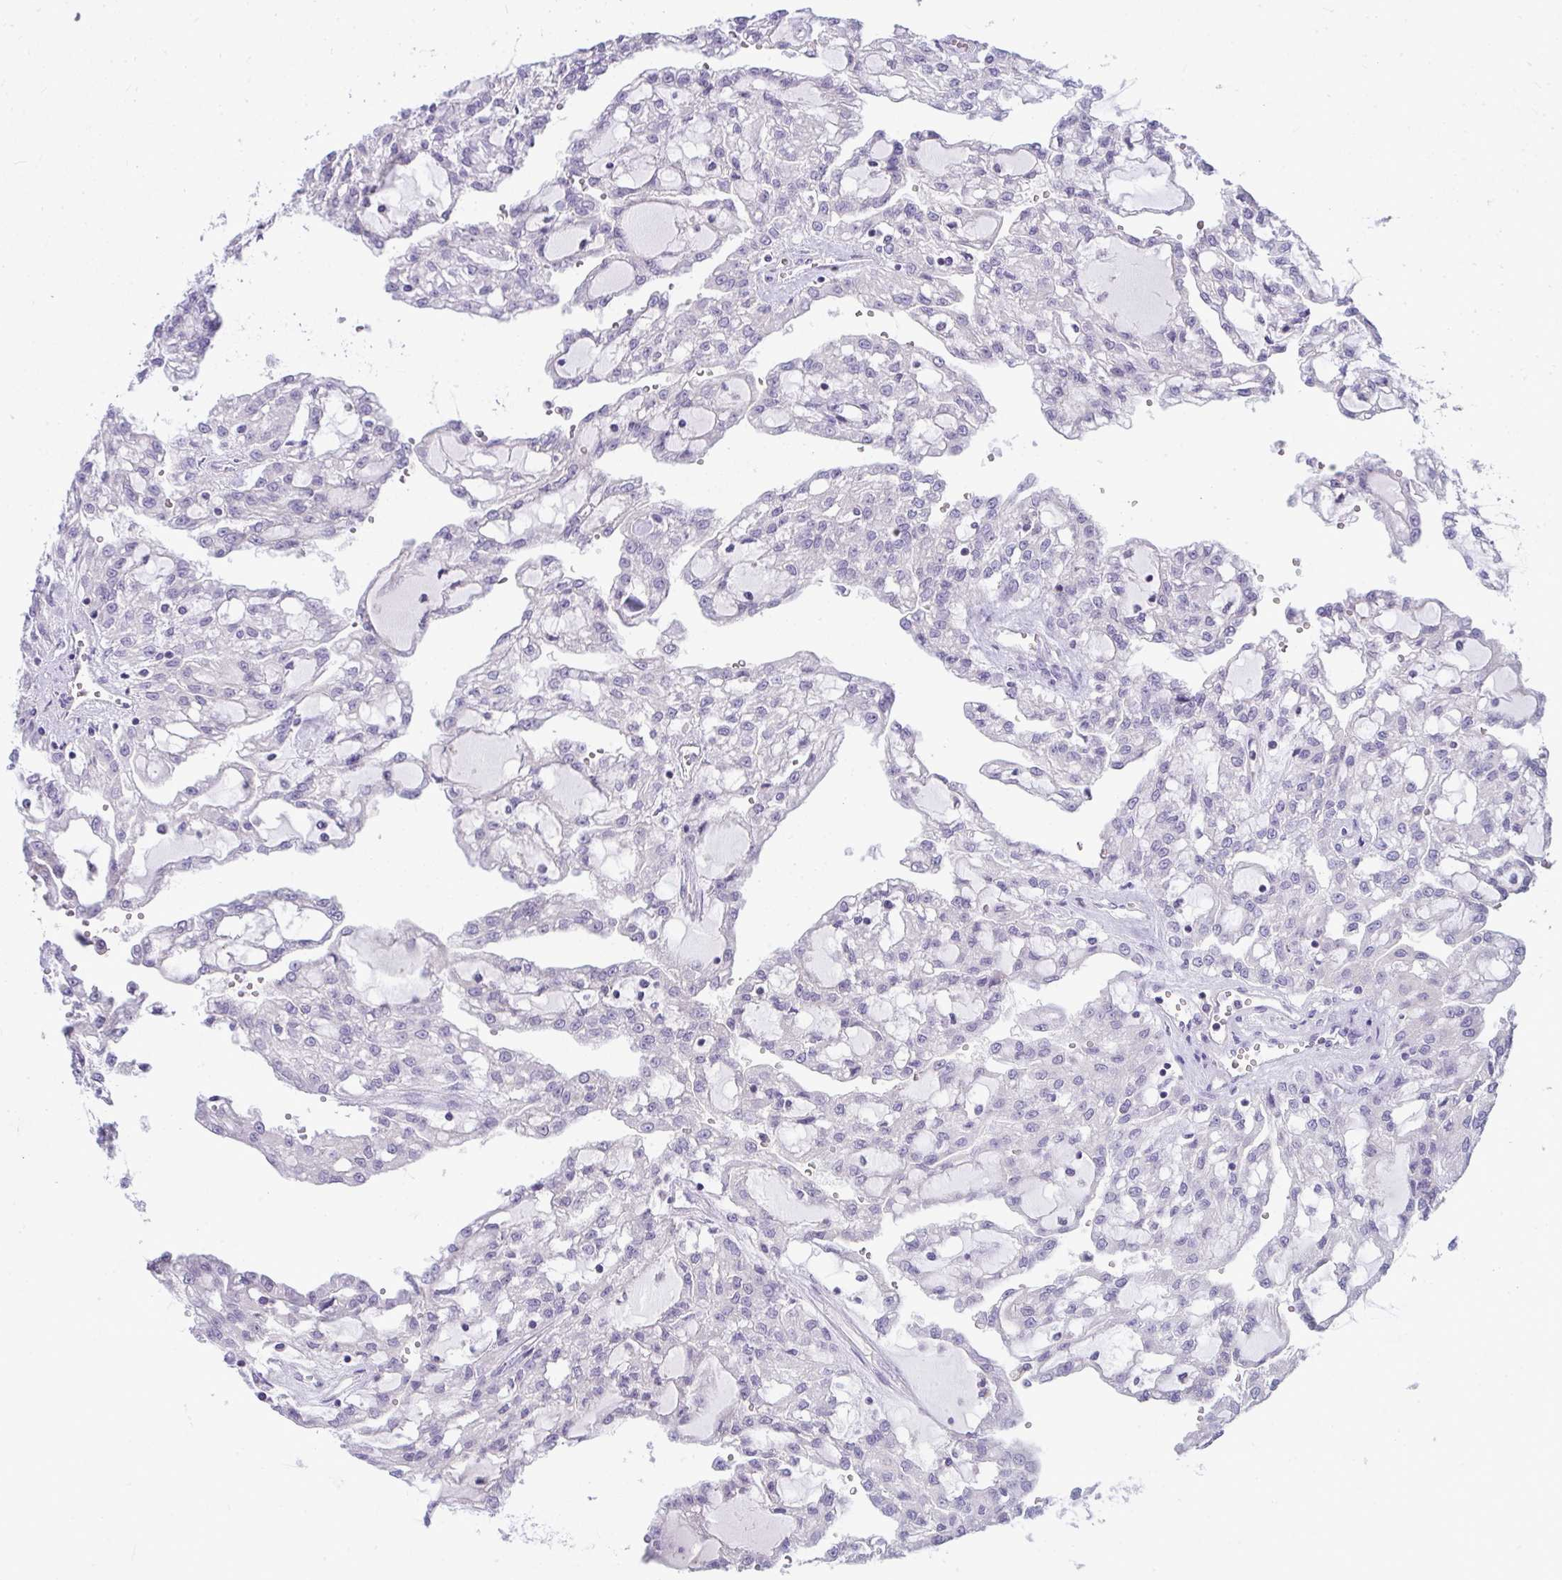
{"staining": {"intensity": "negative", "quantity": "none", "location": "none"}, "tissue": "renal cancer", "cell_type": "Tumor cells", "image_type": "cancer", "snomed": [{"axis": "morphology", "description": "Adenocarcinoma, NOS"}, {"axis": "topography", "description": "Kidney"}], "caption": "Tumor cells are negative for brown protein staining in adenocarcinoma (renal).", "gene": "VPS4B", "patient": {"sex": "male", "age": 63}}